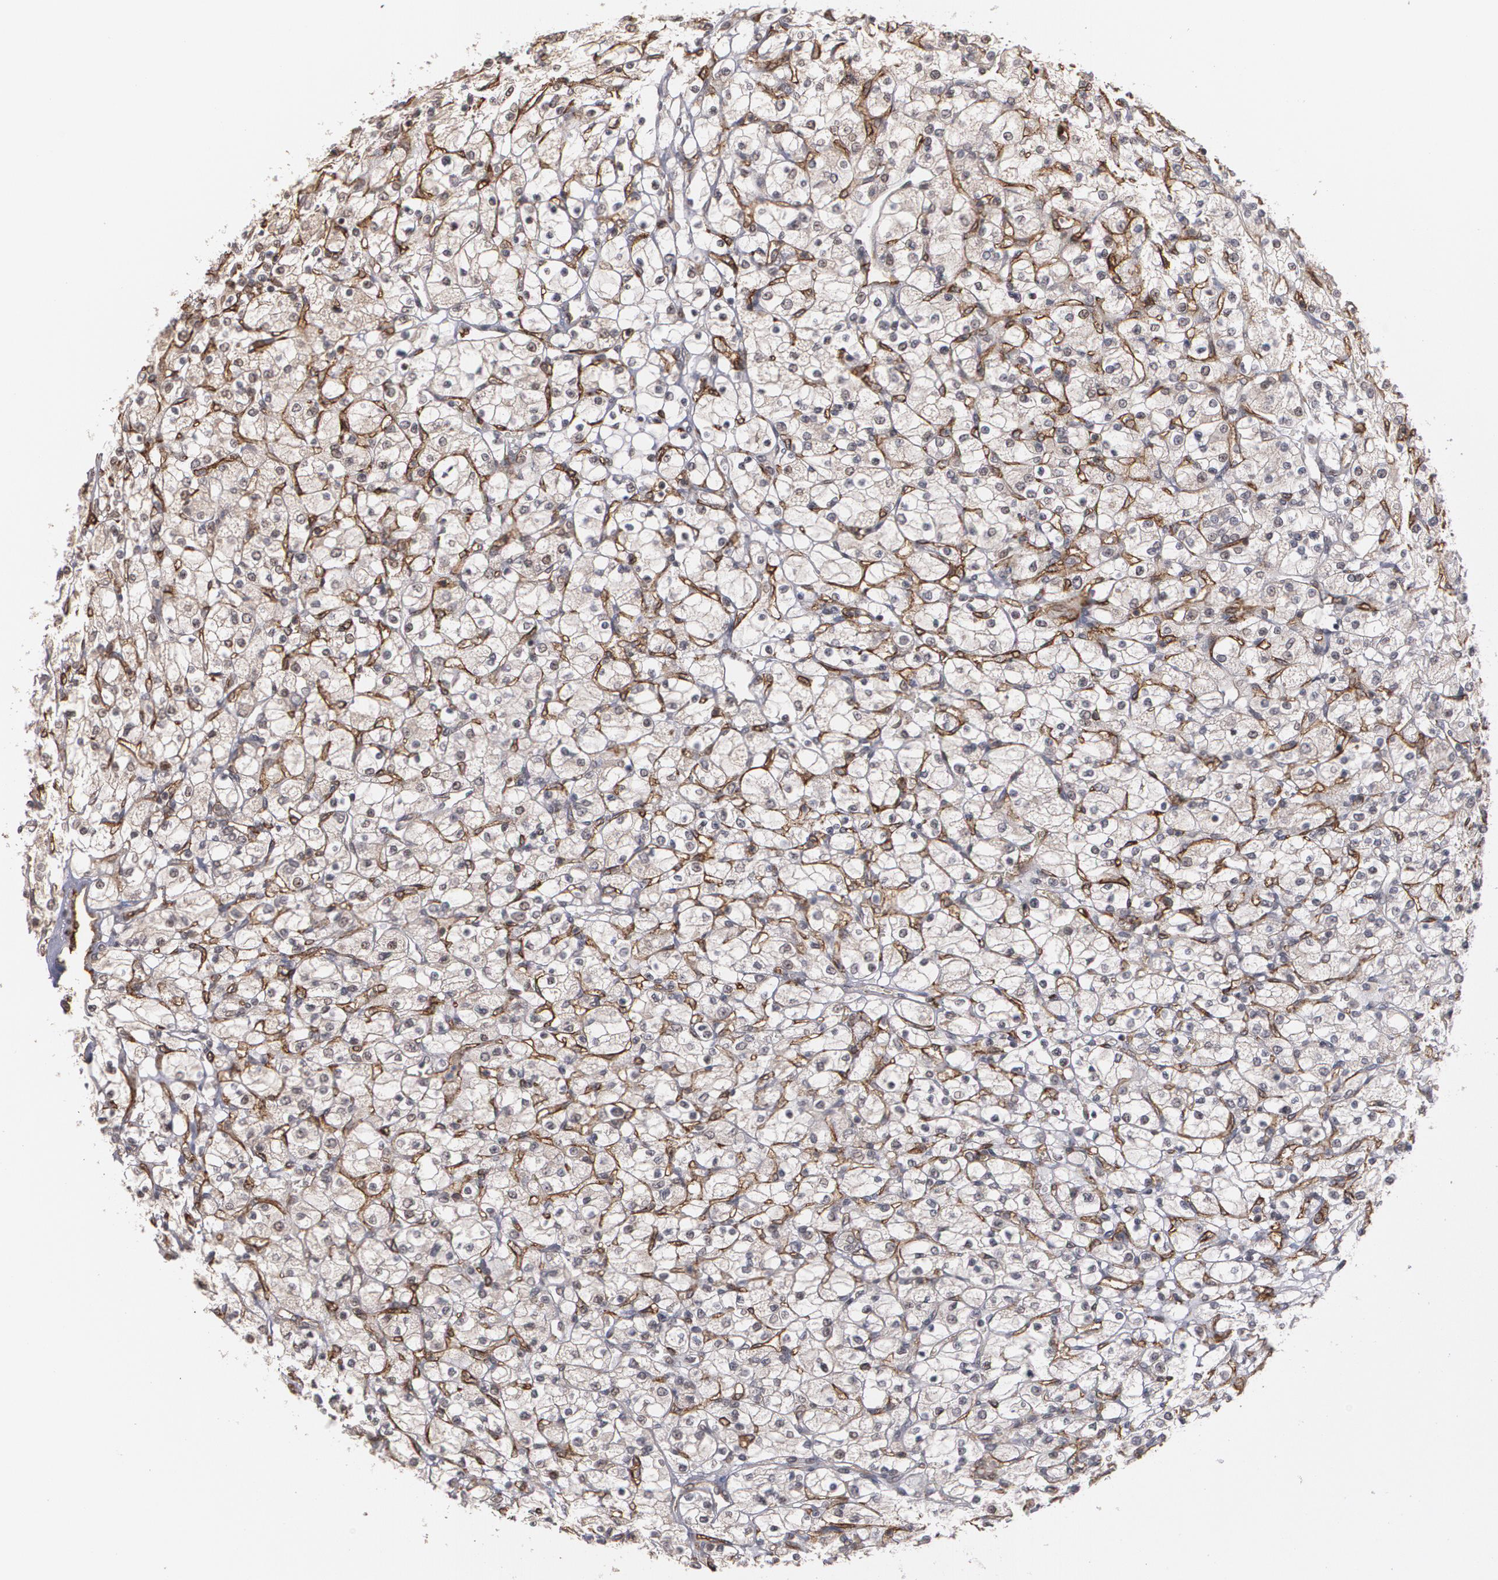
{"staining": {"intensity": "weak", "quantity": "<25%", "location": "nuclear"}, "tissue": "renal cancer", "cell_type": "Tumor cells", "image_type": "cancer", "snomed": [{"axis": "morphology", "description": "Adenocarcinoma, NOS"}, {"axis": "topography", "description": "Kidney"}], "caption": "The histopathology image reveals no staining of tumor cells in adenocarcinoma (renal).", "gene": "ZNF75A", "patient": {"sex": "female", "age": 83}}